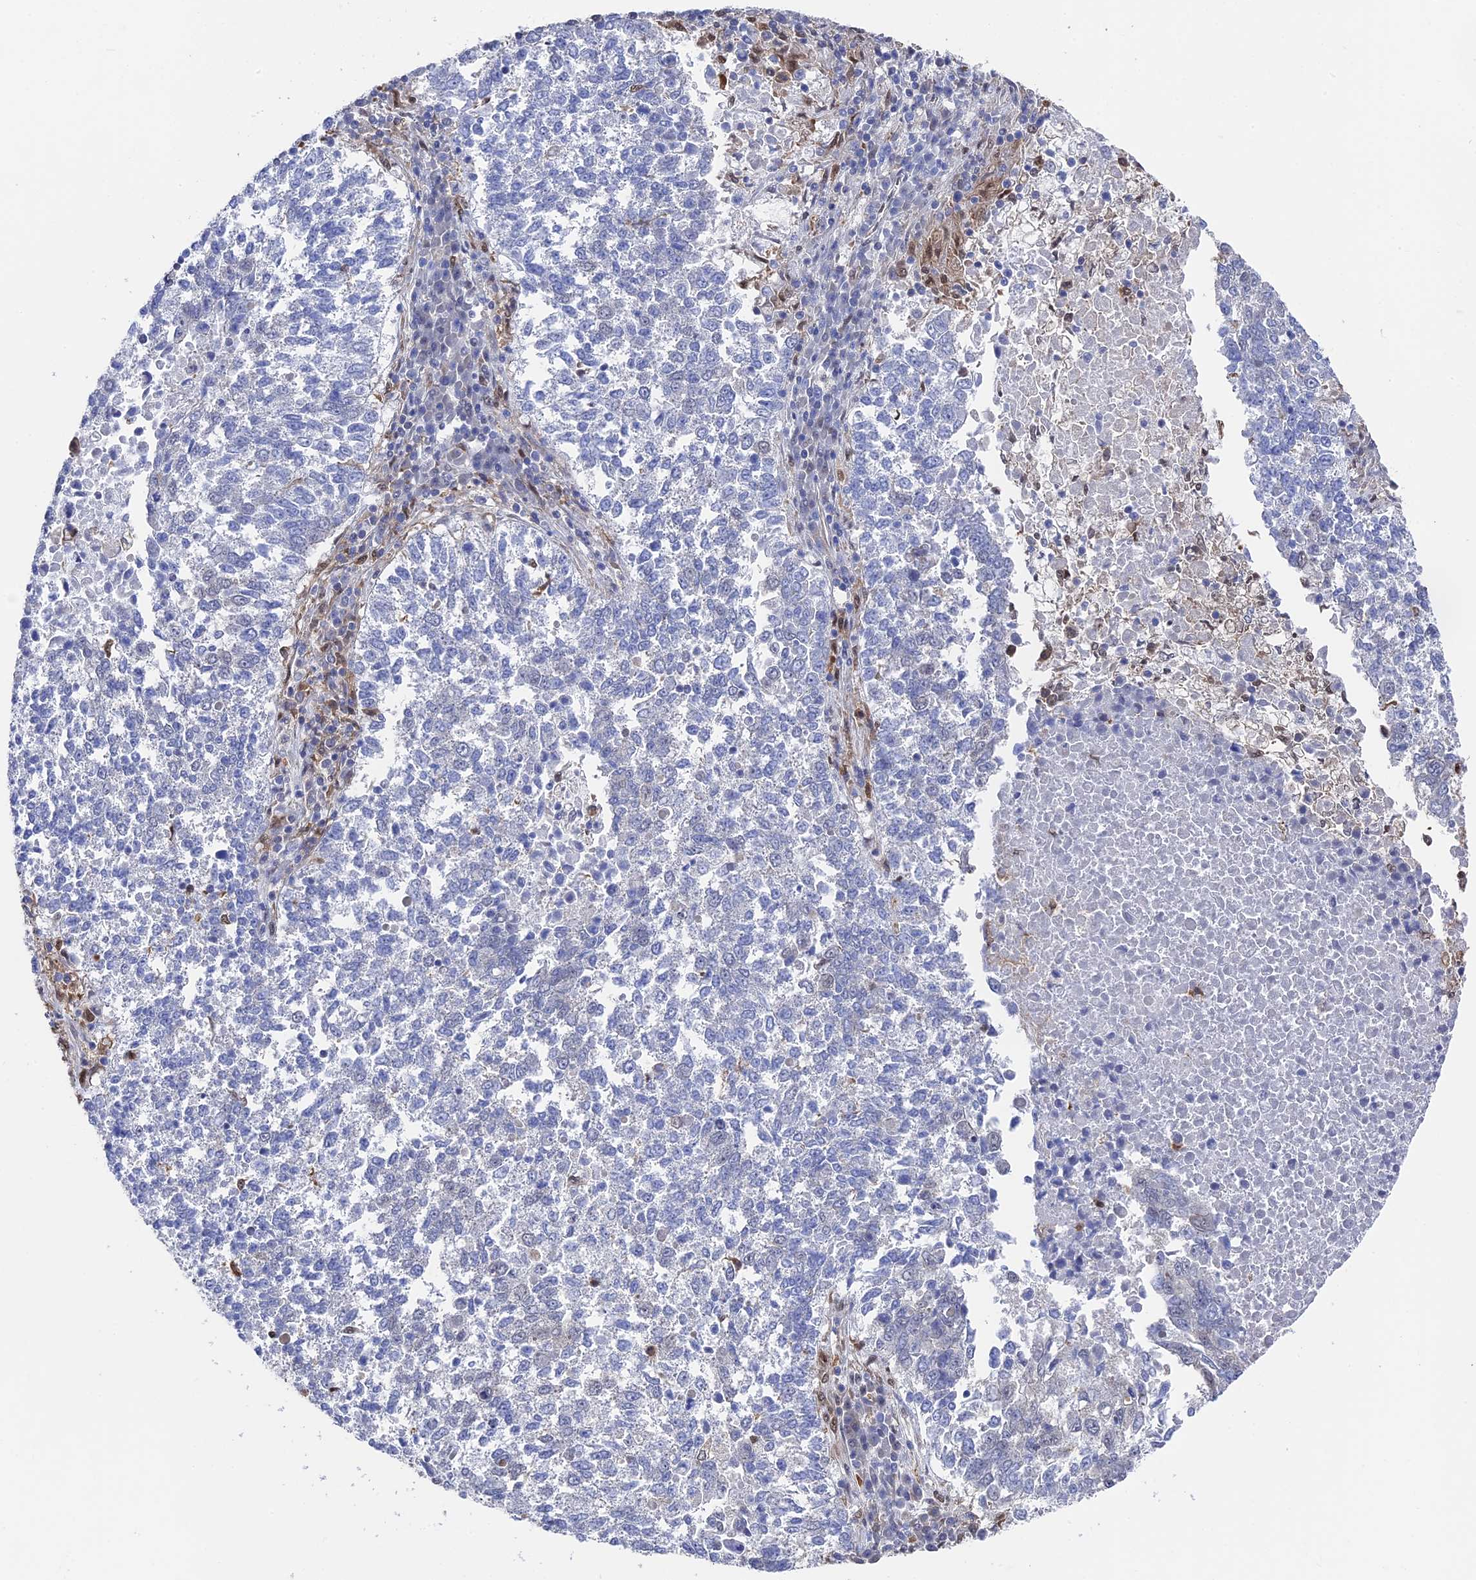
{"staining": {"intensity": "negative", "quantity": "none", "location": "none"}, "tissue": "lung cancer", "cell_type": "Tumor cells", "image_type": "cancer", "snomed": [{"axis": "morphology", "description": "Squamous cell carcinoma, NOS"}, {"axis": "topography", "description": "Lung"}], "caption": "Immunohistochemistry histopathology image of neoplastic tissue: squamous cell carcinoma (lung) stained with DAB (3,3'-diaminobenzidine) exhibits no significant protein staining in tumor cells. (DAB immunohistochemistry (IHC) with hematoxylin counter stain).", "gene": "RNH1", "patient": {"sex": "male", "age": 73}}